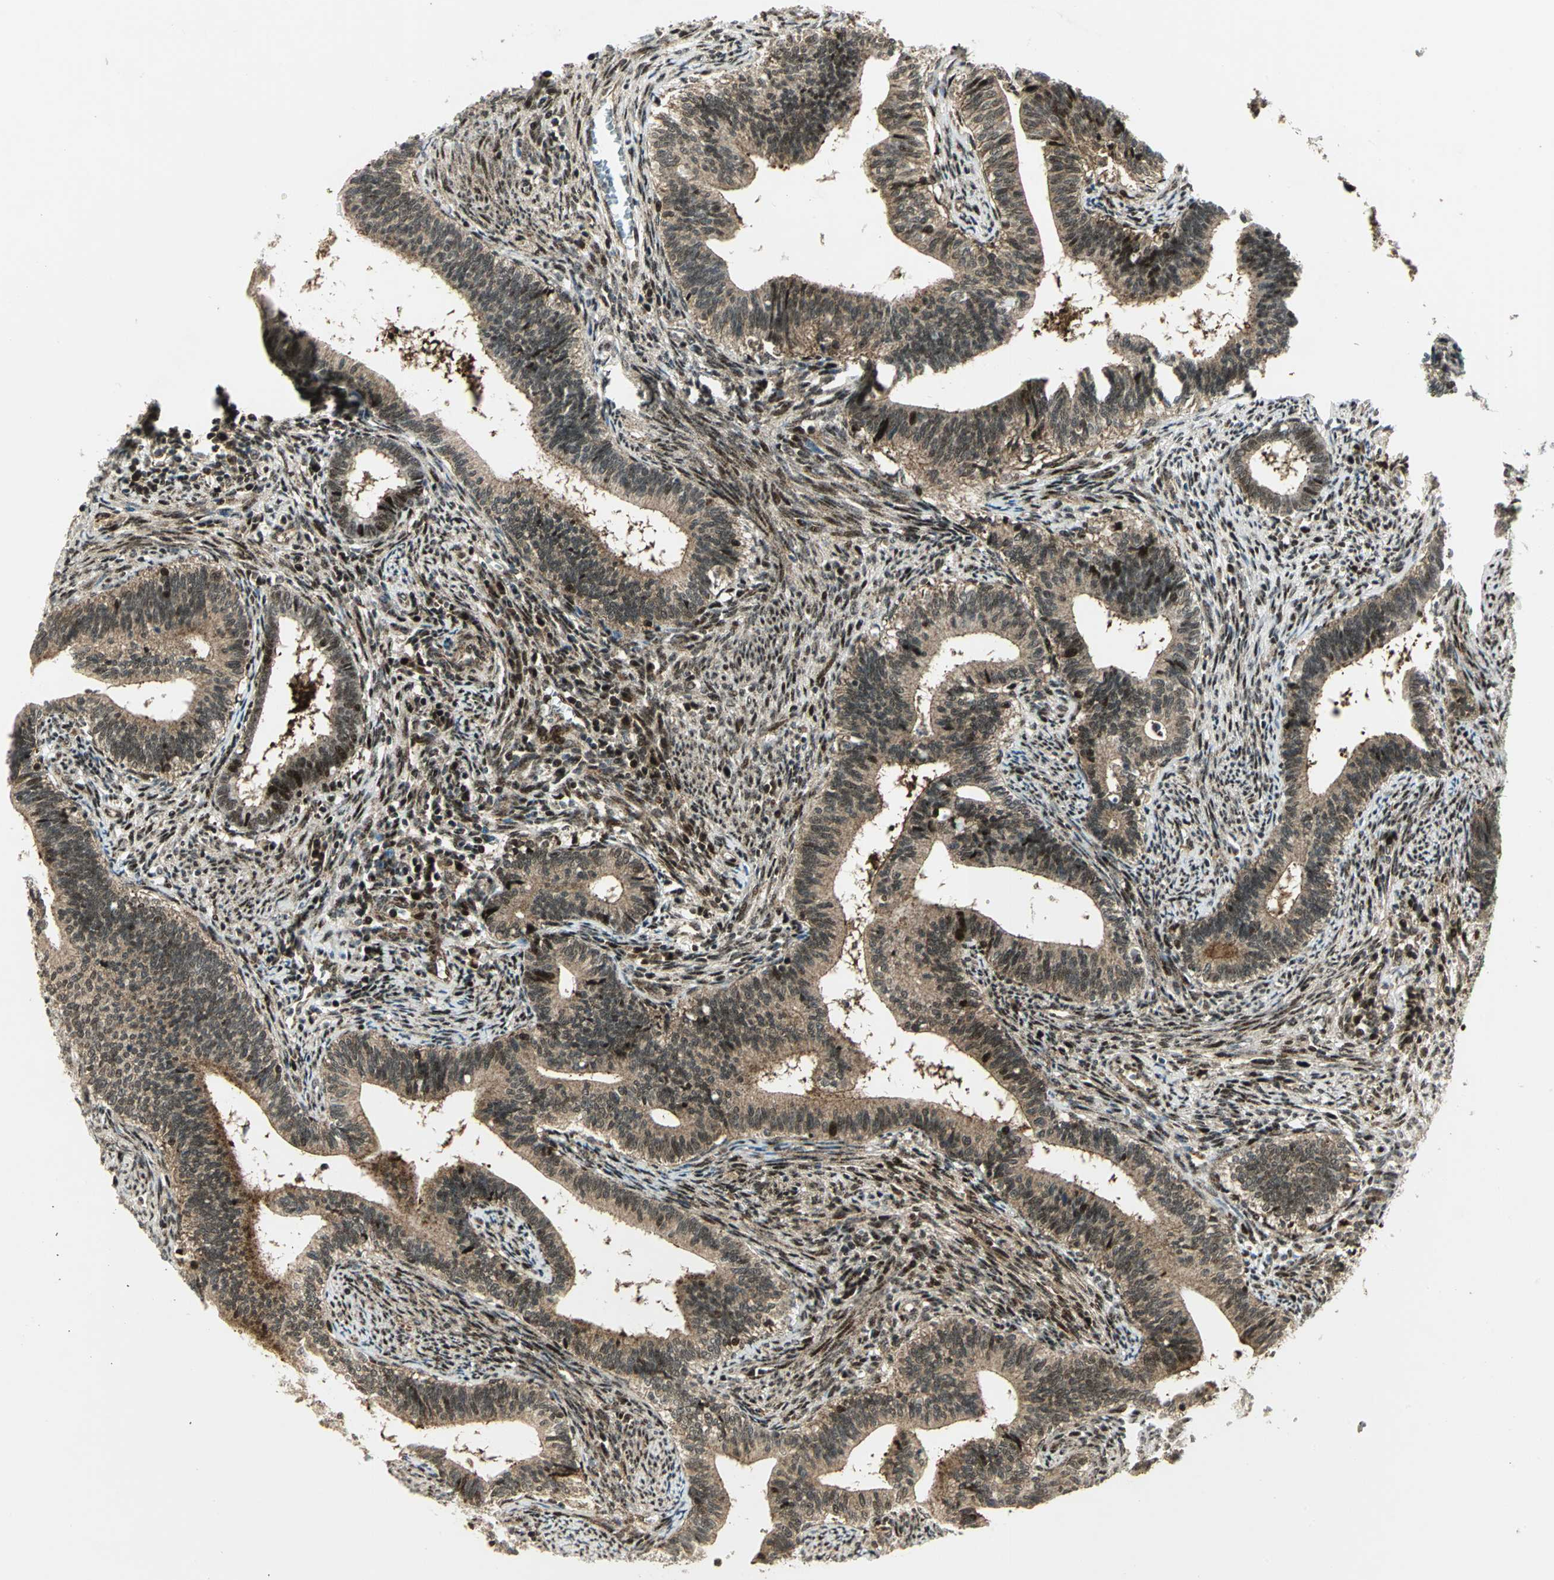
{"staining": {"intensity": "moderate", "quantity": ">75%", "location": "cytoplasmic/membranous,nuclear"}, "tissue": "cervical cancer", "cell_type": "Tumor cells", "image_type": "cancer", "snomed": [{"axis": "morphology", "description": "Adenocarcinoma, NOS"}, {"axis": "topography", "description": "Cervix"}], "caption": "DAB (3,3'-diaminobenzidine) immunohistochemical staining of adenocarcinoma (cervical) shows moderate cytoplasmic/membranous and nuclear protein expression in approximately >75% of tumor cells. (IHC, brightfield microscopy, high magnification).", "gene": "COPS5", "patient": {"sex": "female", "age": 44}}